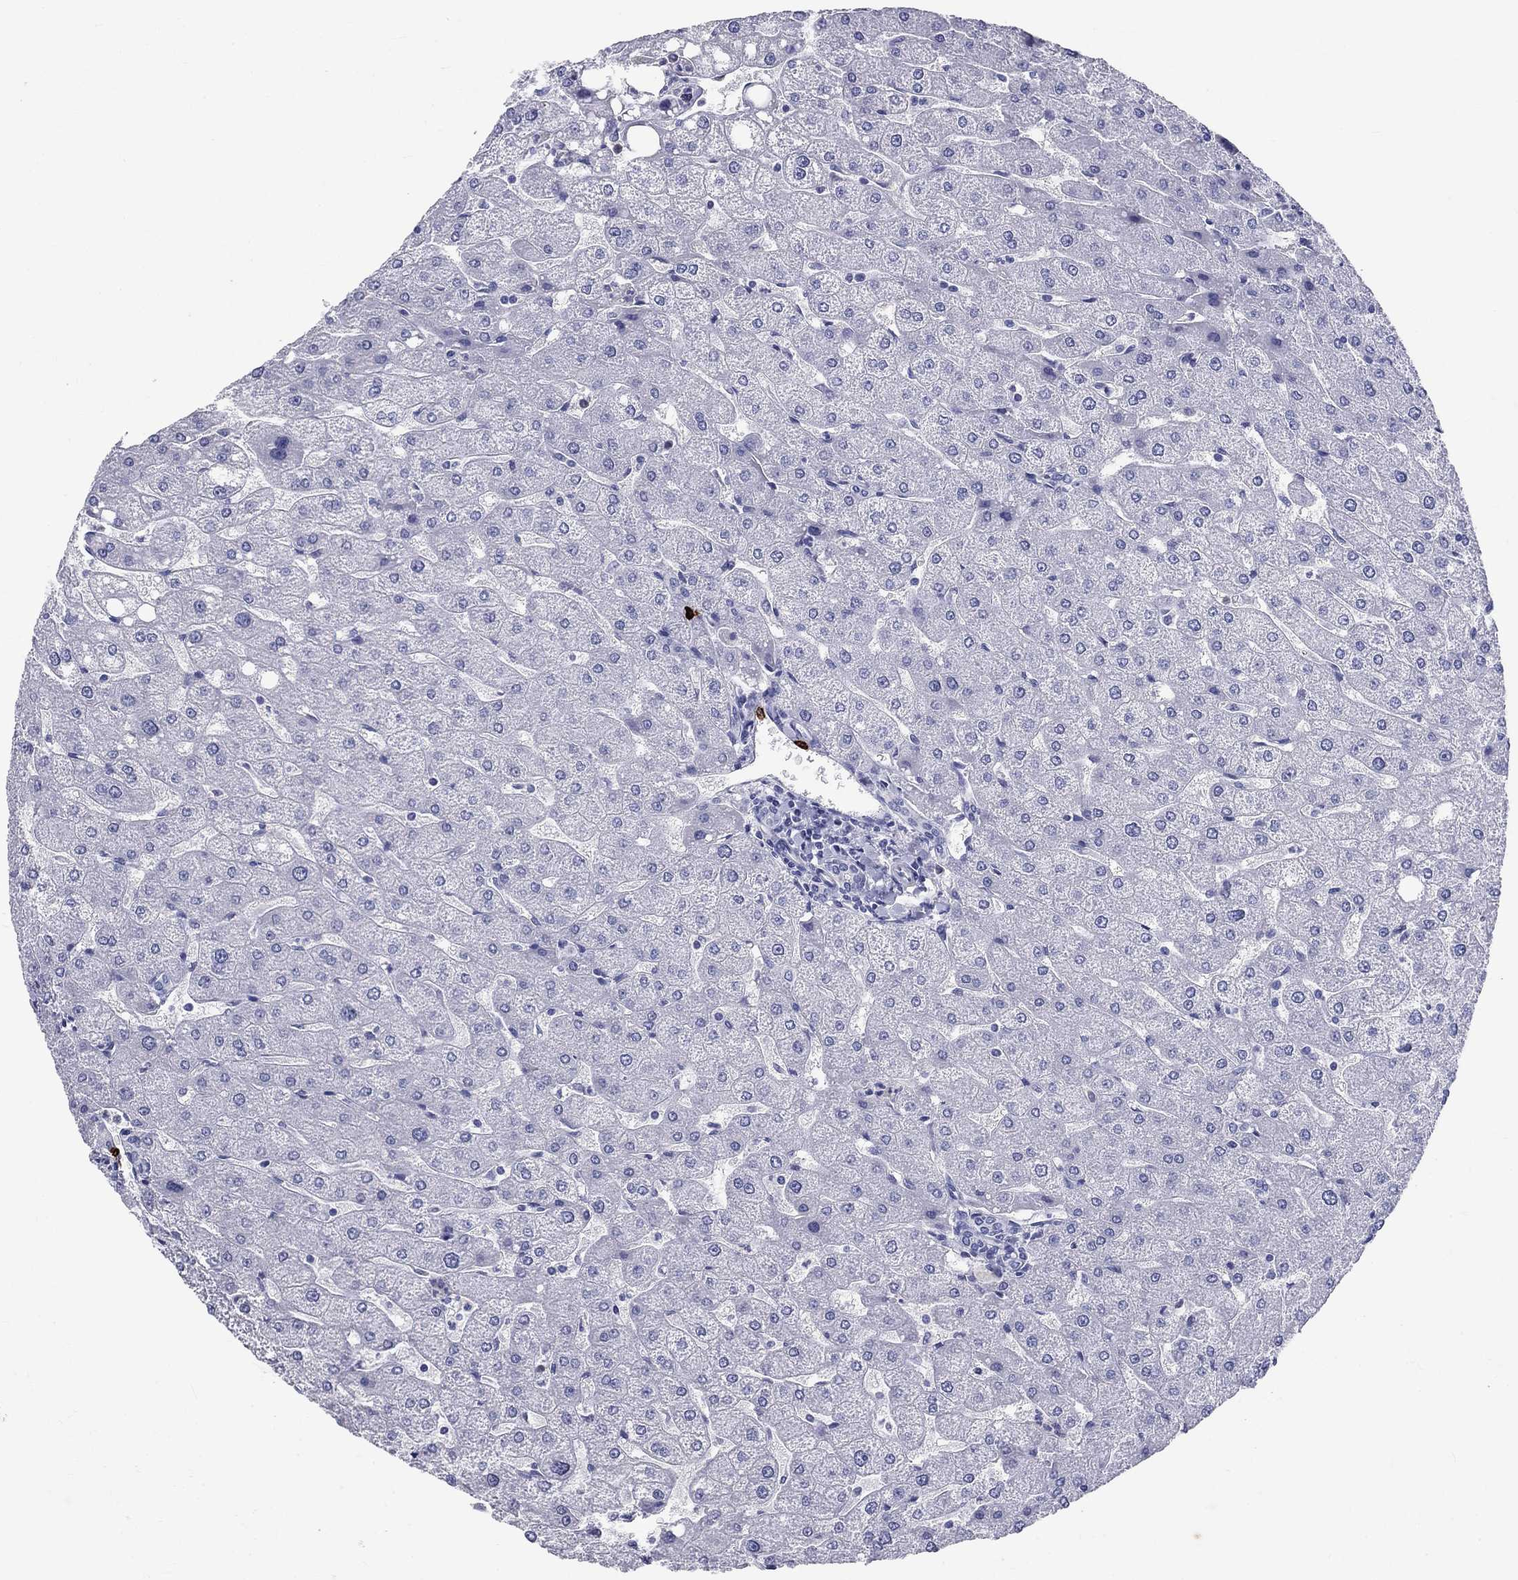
{"staining": {"intensity": "negative", "quantity": "none", "location": "none"}, "tissue": "liver", "cell_type": "Cholangiocytes", "image_type": "normal", "snomed": [{"axis": "morphology", "description": "Normal tissue, NOS"}, {"axis": "topography", "description": "Liver"}], "caption": "Normal liver was stained to show a protein in brown. There is no significant expression in cholangiocytes. (DAB immunohistochemistry with hematoxylin counter stain).", "gene": "CD40LG", "patient": {"sex": "male", "age": 67}}